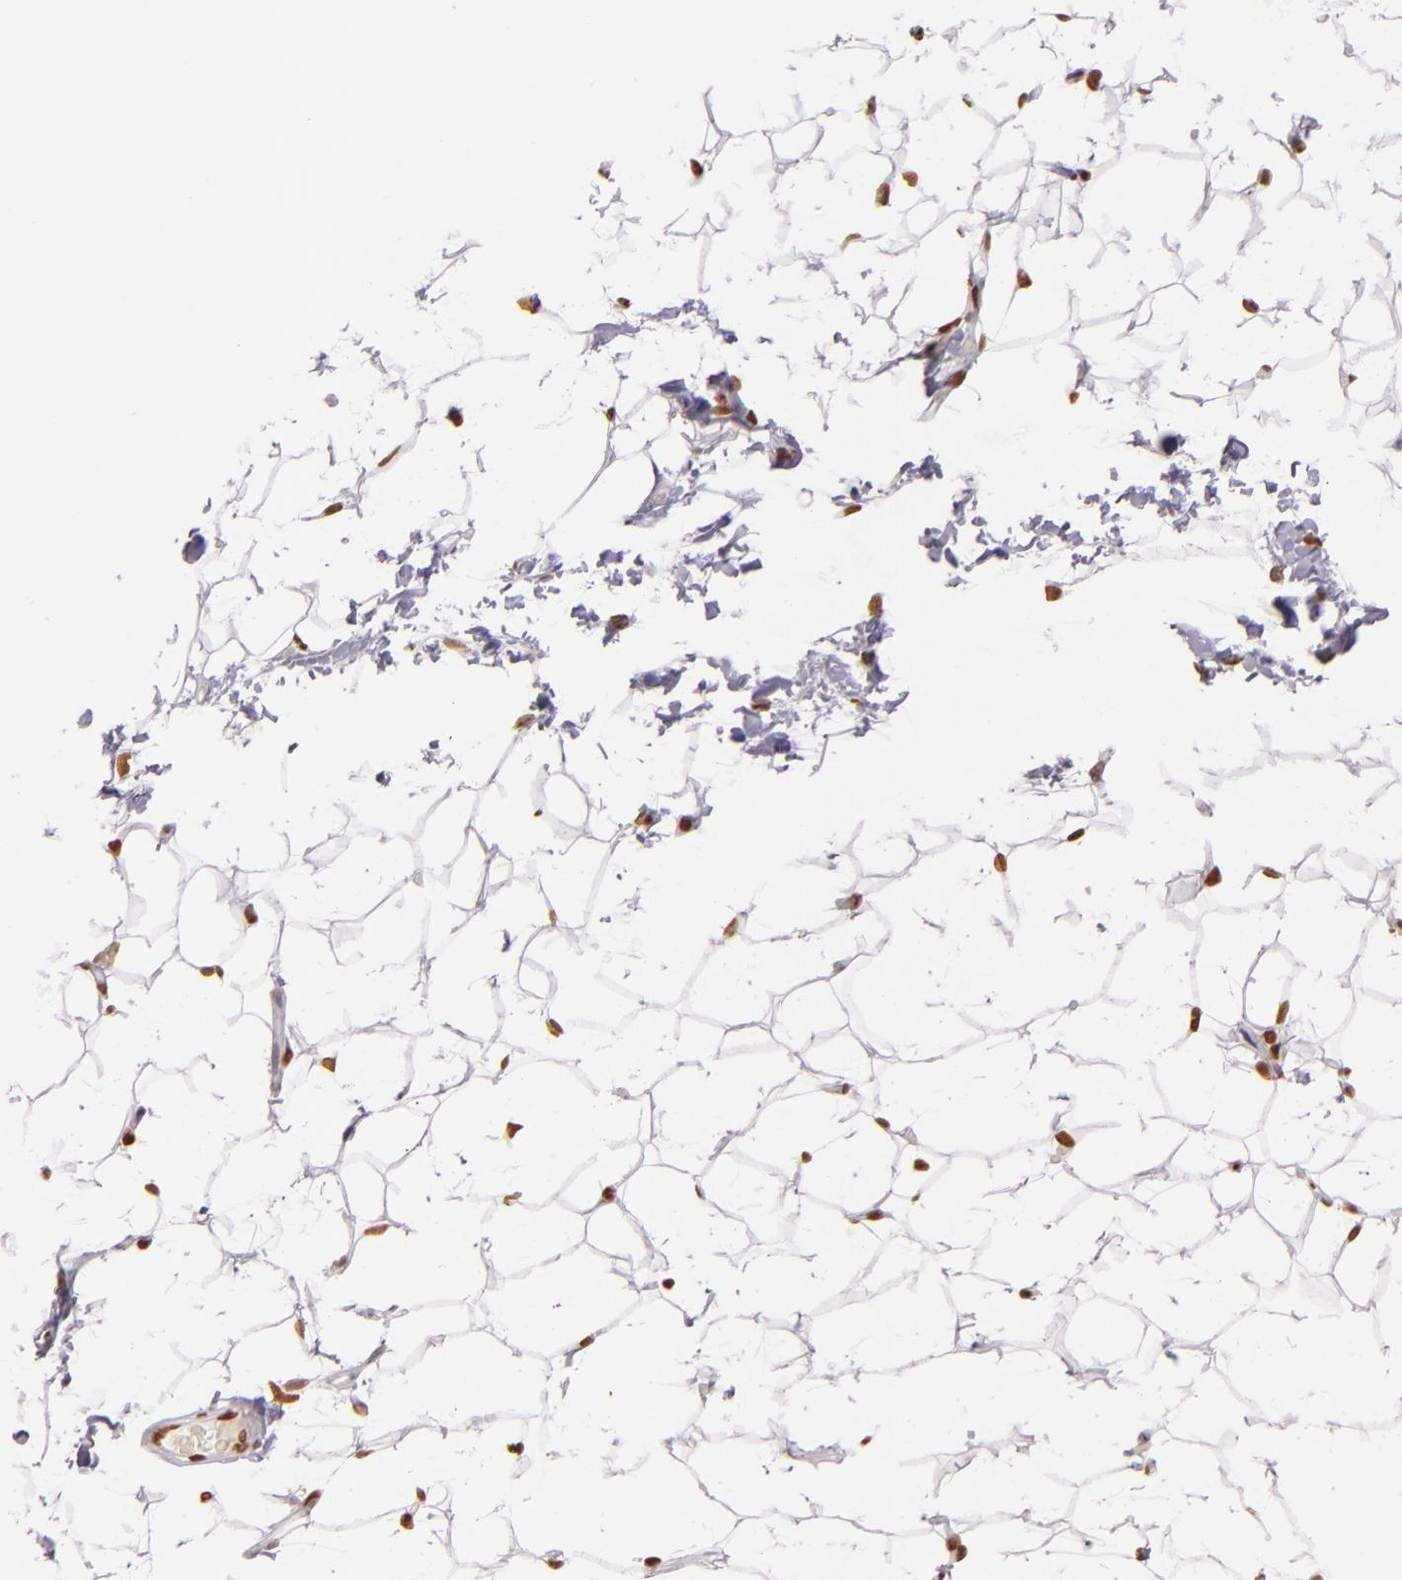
{"staining": {"intensity": "moderate", "quantity": ">75%", "location": "nuclear"}, "tissue": "adipose tissue", "cell_type": "Adipocytes", "image_type": "normal", "snomed": [{"axis": "morphology", "description": "Normal tissue, NOS"}, {"axis": "topography", "description": "Soft tissue"}], "caption": "Moderate nuclear staining is appreciated in about >75% of adipocytes in normal adipose tissue. Immunohistochemistry (ihc) stains the protein in brown and the nuclei are stained blue.", "gene": "PAPOLA", "patient": {"sex": "male", "age": 26}}